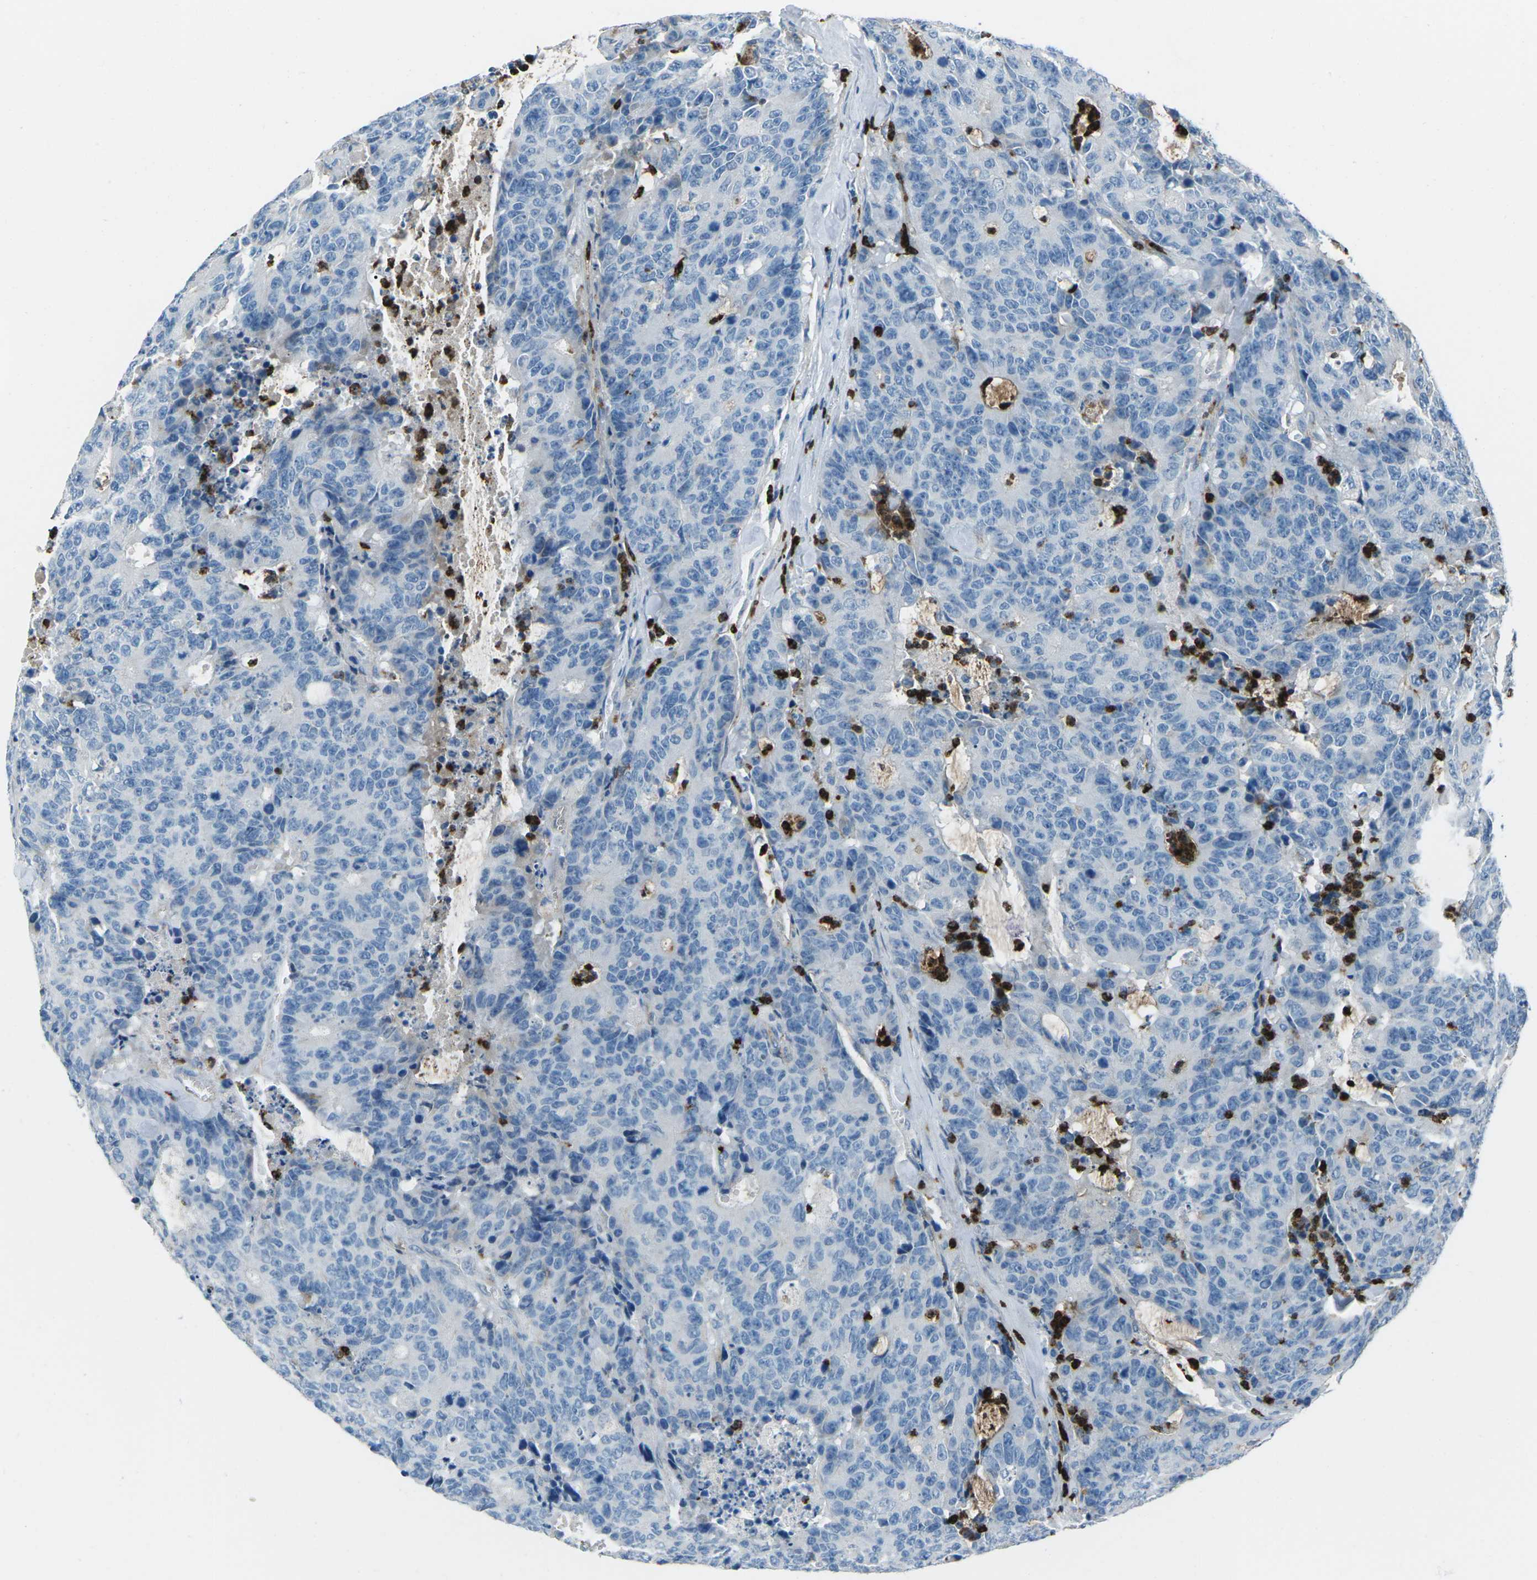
{"staining": {"intensity": "negative", "quantity": "none", "location": "none"}, "tissue": "colorectal cancer", "cell_type": "Tumor cells", "image_type": "cancer", "snomed": [{"axis": "morphology", "description": "Adenocarcinoma, NOS"}, {"axis": "topography", "description": "Colon"}], "caption": "Tumor cells are negative for protein expression in human colorectal adenocarcinoma.", "gene": "FCN1", "patient": {"sex": "female", "age": 86}}